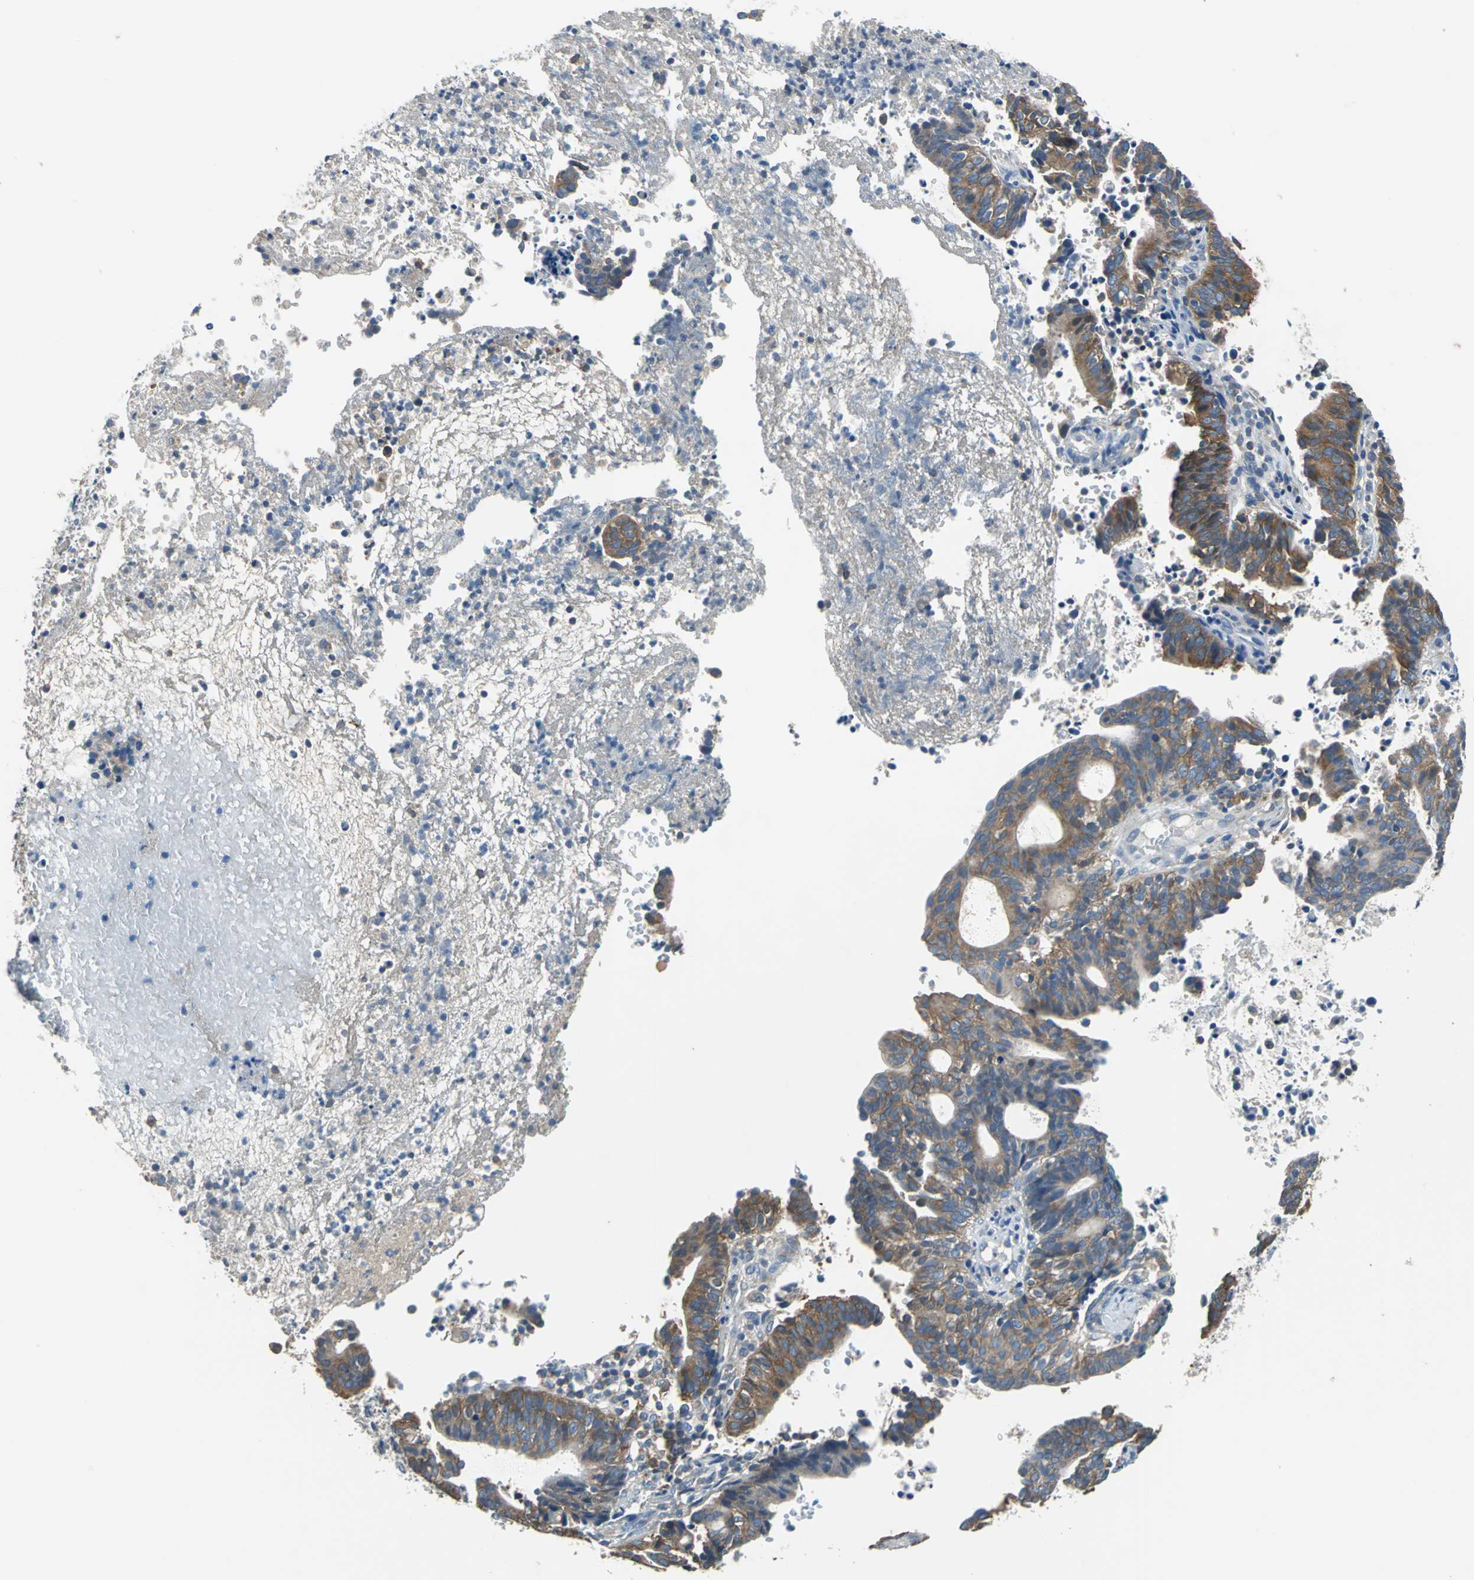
{"staining": {"intensity": "moderate", "quantity": ">75%", "location": "cytoplasmic/membranous"}, "tissue": "endometrial cancer", "cell_type": "Tumor cells", "image_type": "cancer", "snomed": [{"axis": "morphology", "description": "Adenocarcinoma, NOS"}, {"axis": "topography", "description": "Uterus"}], "caption": "Adenocarcinoma (endometrial) stained with a protein marker demonstrates moderate staining in tumor cells.", "gene": "PRKCA", "patient": {"sex": "female", "age": 83}}